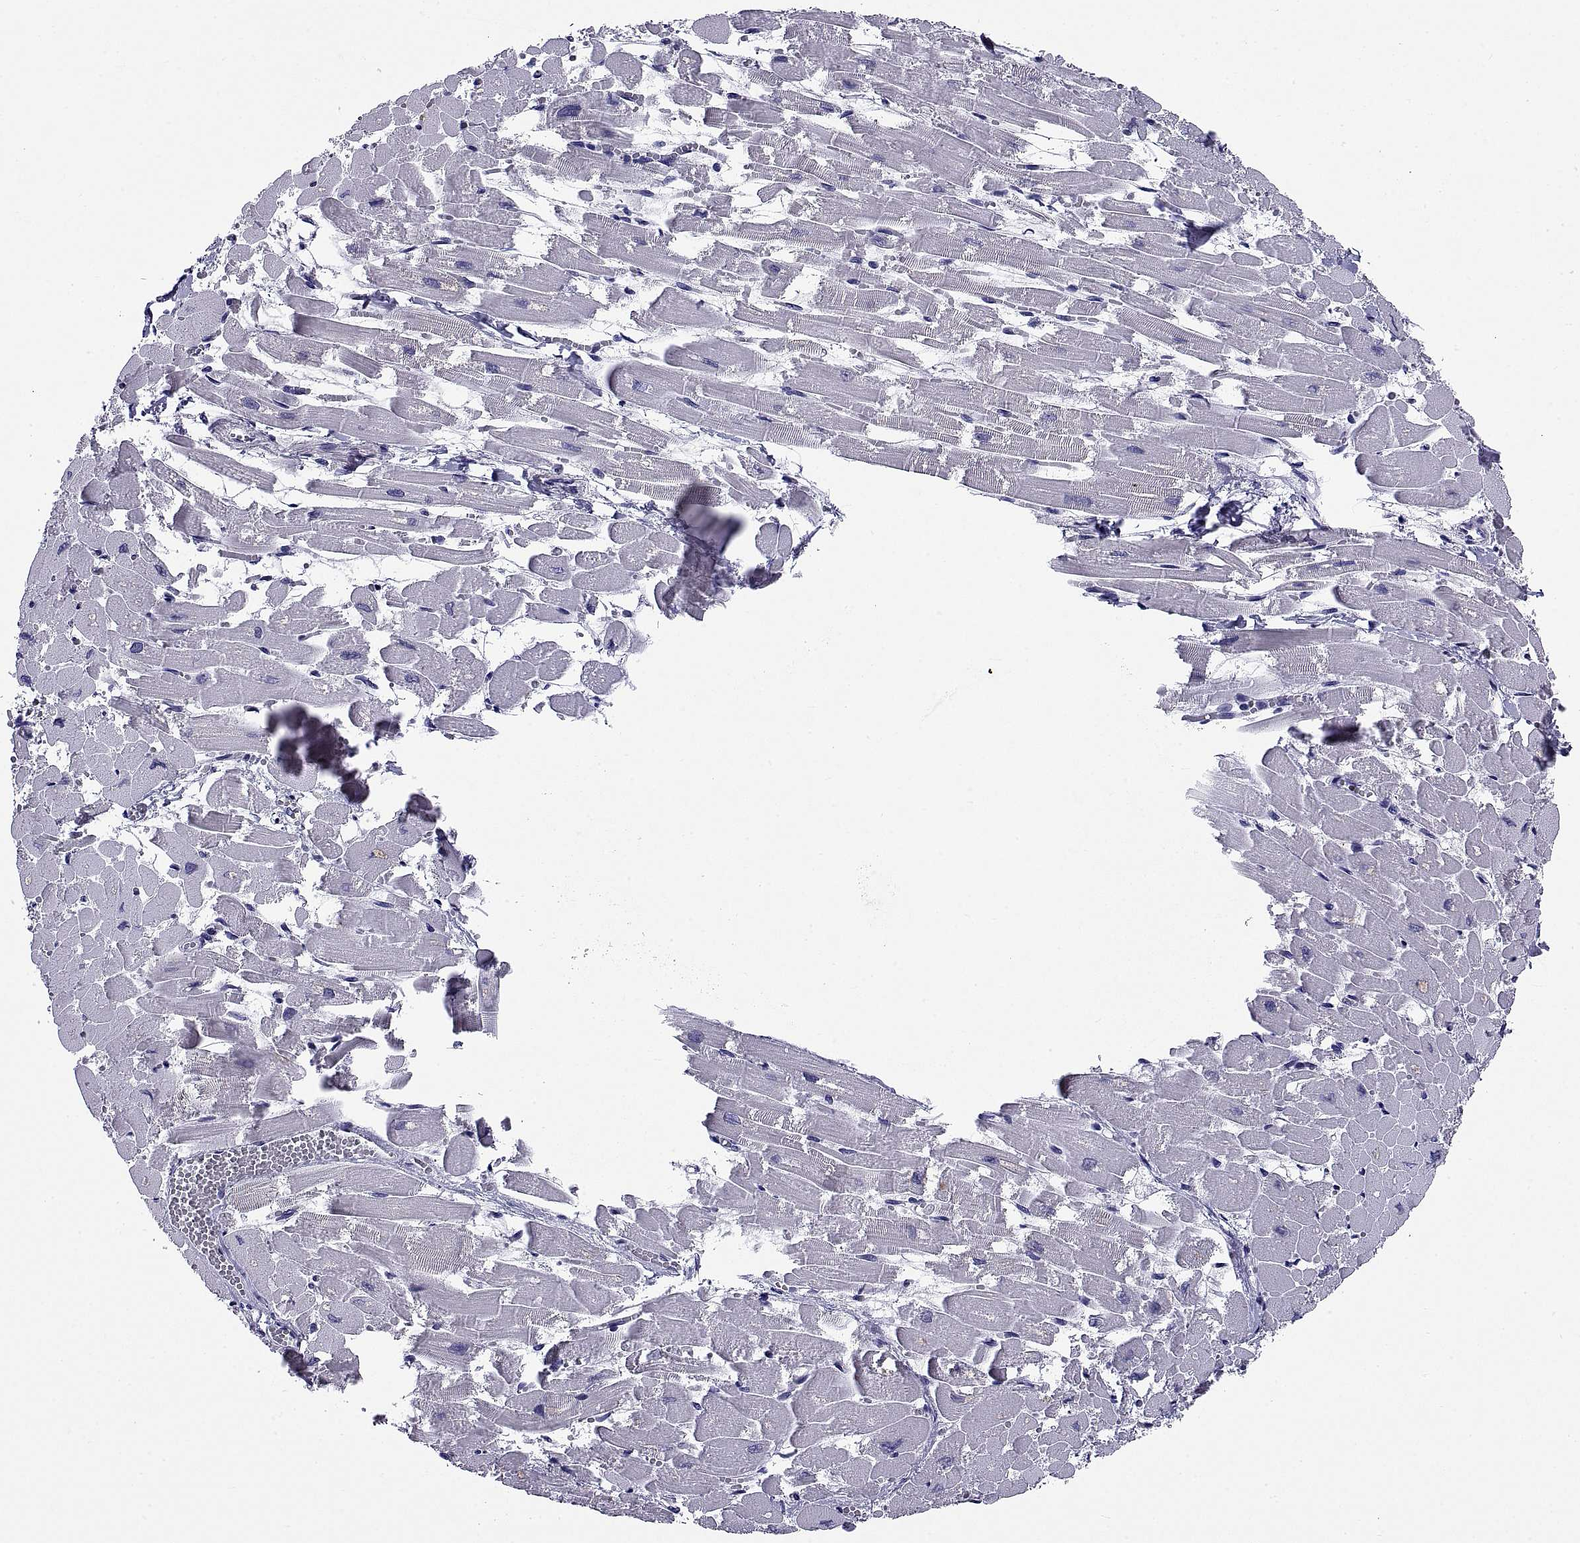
{"staining": {"intensity": "negative", "quantity": "none", "location": "none"}, "tissue": "heart muscle", "cell_type": "Cardiomyocytes", "image_type": "normal", "snomed": [{"axis": "morphology", "description": "Normal tissue, NOS"}, {"axis": "topography", "description": "Heart"}], "caption": "Cardiomyocytes show no significant protein staining in unremarkable heart muscle. Brightfield microscopy of immunohistochemistry stained with DAB (brown) and hematoxylin (blue), captured at high magnification.", "gene": "TGFBR3L", "patient": {"sex": "female", "age": 52}}